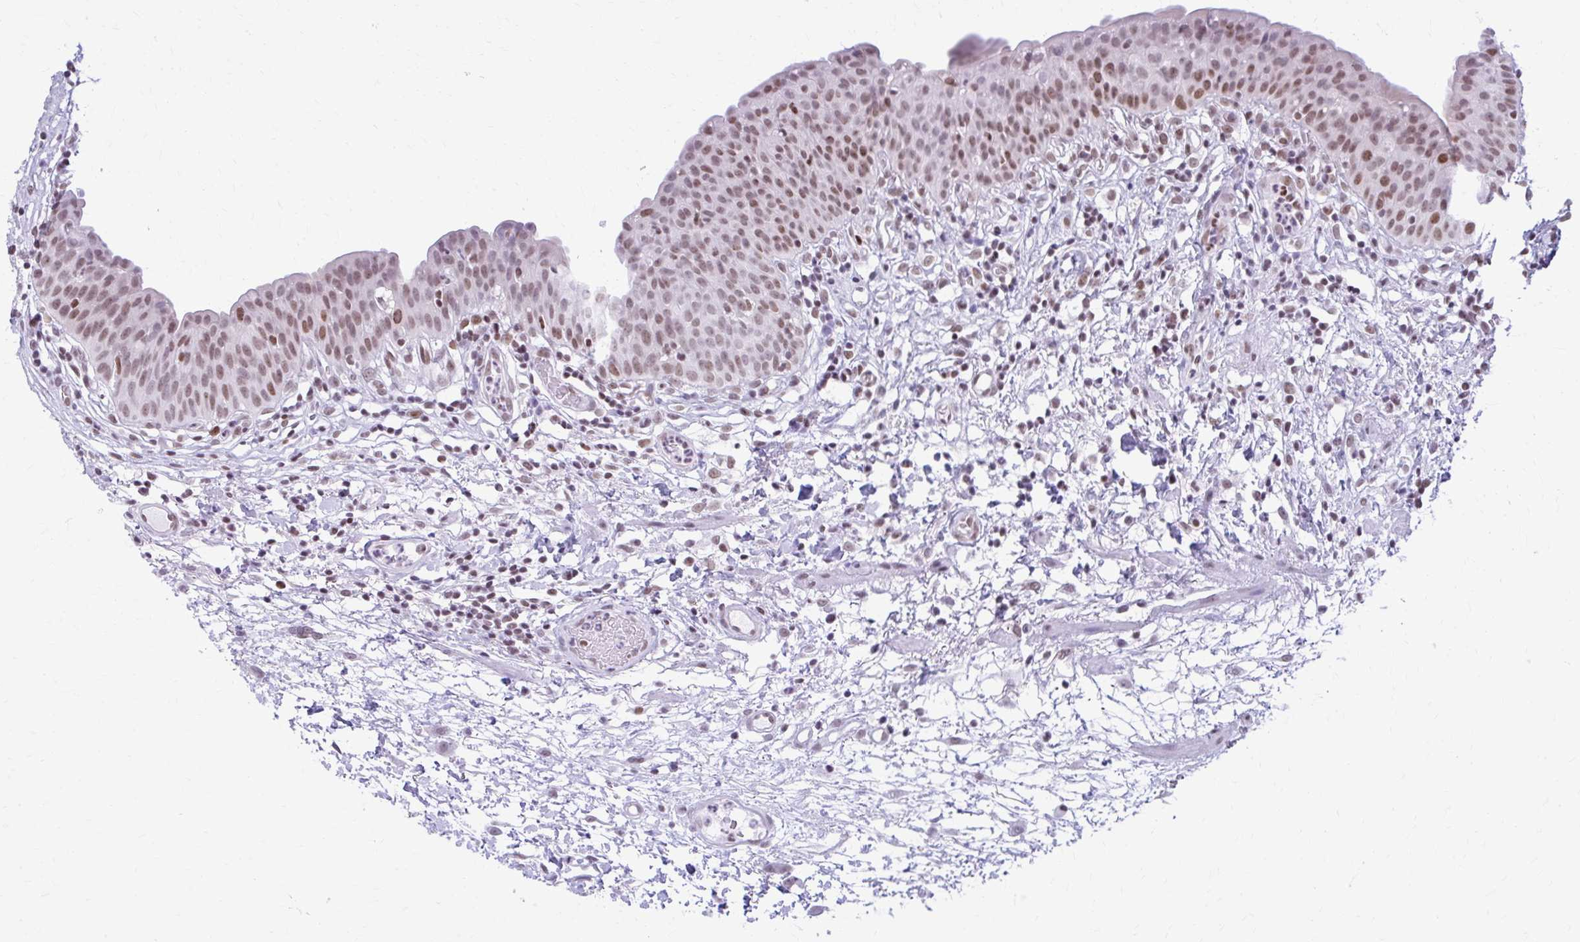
{"staining": {"intensity": "moderate", "quantity": "25%-75%", "location": "nuclear"}, "tissue": "urinary bladder", "cell_type": "Urothelial cells", "image_type": "normal", "snomed": [{"axis": "morphology", "description": "Normal tissue, NOS"}, {"axis": "morphology", "description": "Inflammation, NOS"}, {"axis": "topography", "description": "Urinary bladder"}], "caption": "Urothelial cells exhibit moderate nuclear positivity in approximately 25%-75% of cells in normal urinary bladder.", "gene": "PABIR1", "patient": {"sex": "male", "age": 57}}